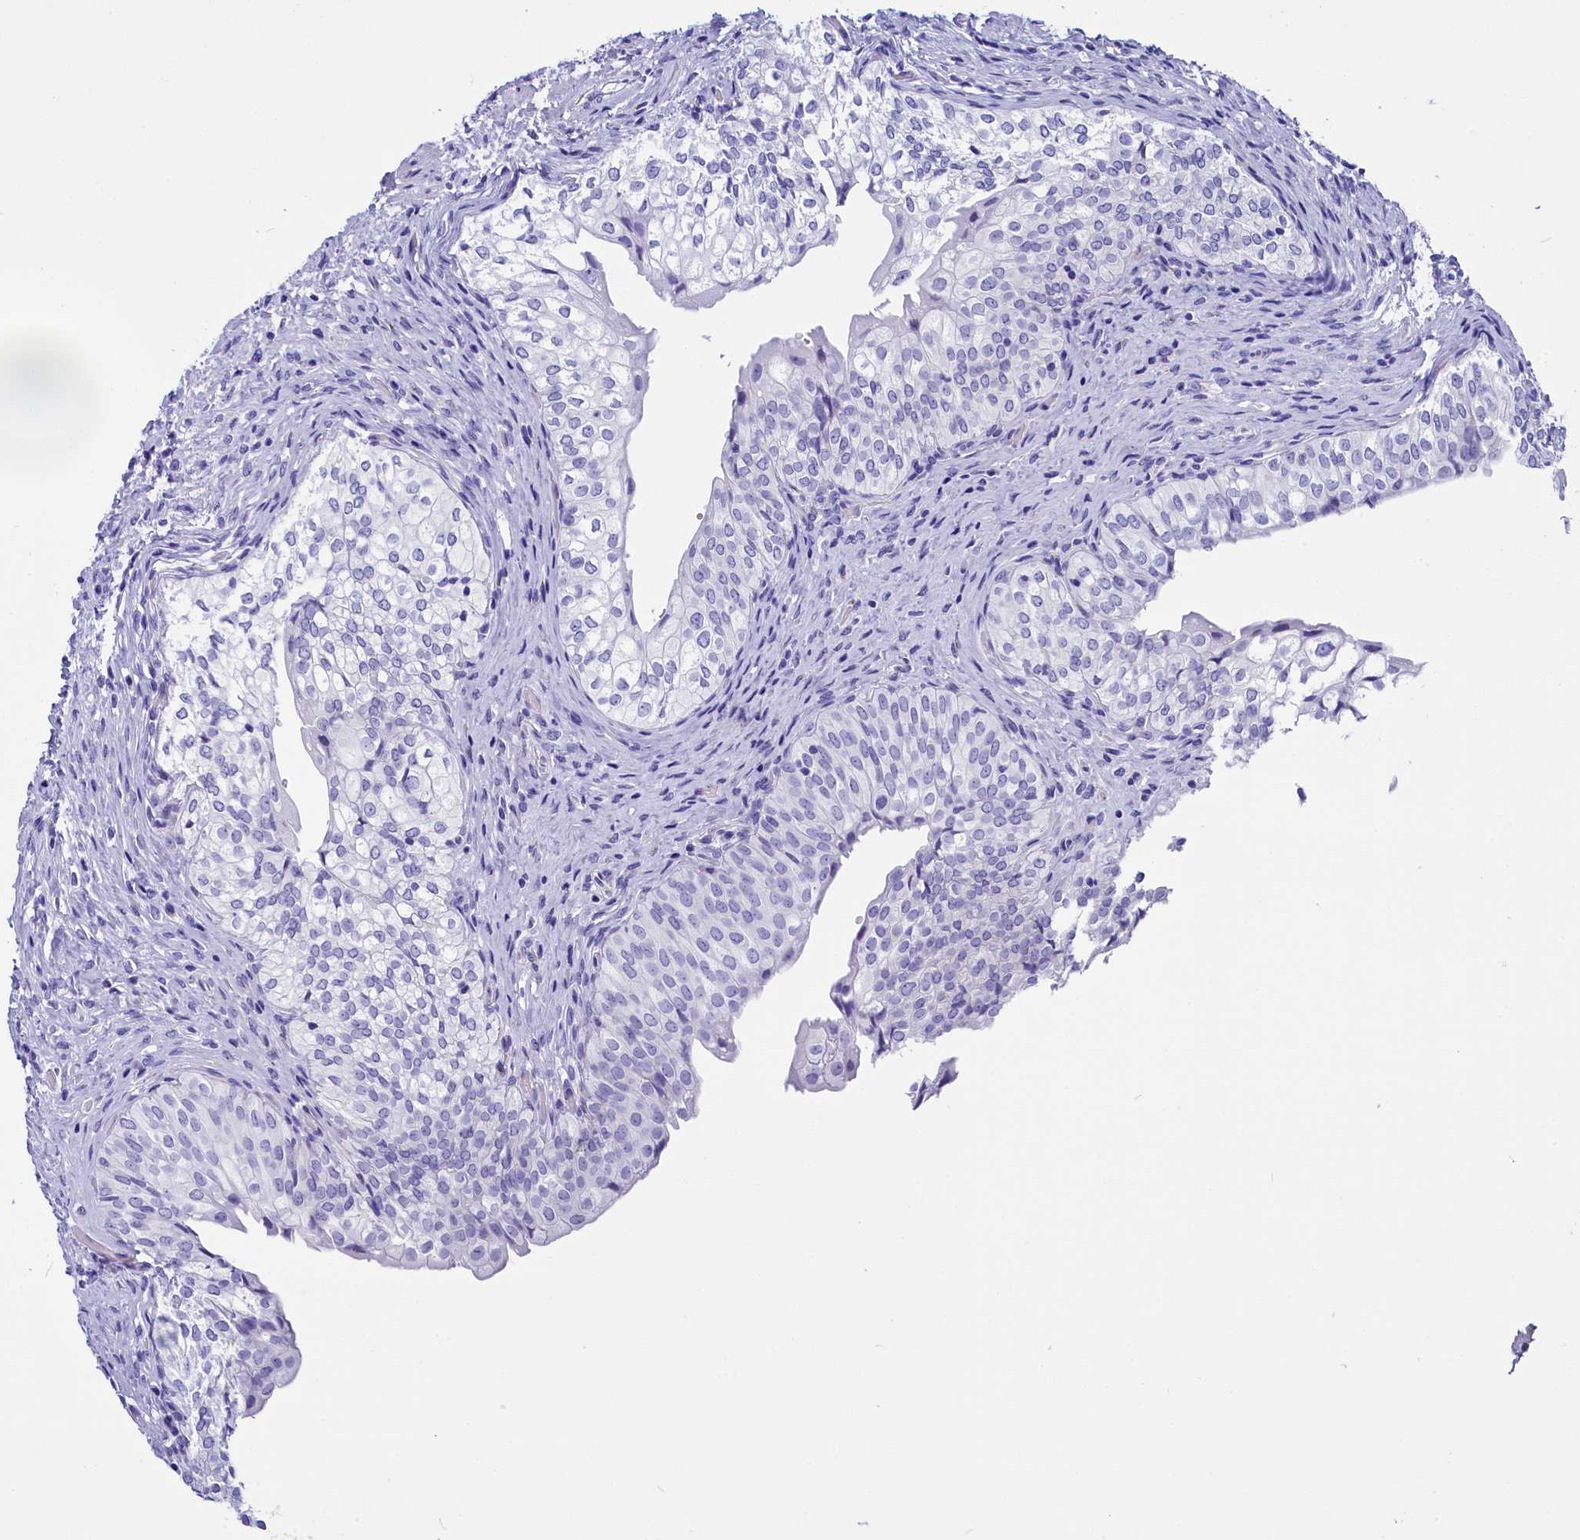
{"staining": {"intensity": "negative", "quantity": "none", "location": "none"}, "tissue": "urinary bladder", "cell_type": "Urothelial cells", "image_type": "normal", "snomed": [{"axis": "morphology", "description": "Normal tissue, NOS"}, {"axis": "topography", "description": "Urinary bladder"}], "caption": "DAB immunohistochemical staining of normal urinary bladder displays no significant staining in urothelial cells.", "gene": "AP3B2", "patient": {"sex": "male", "age": 55}}